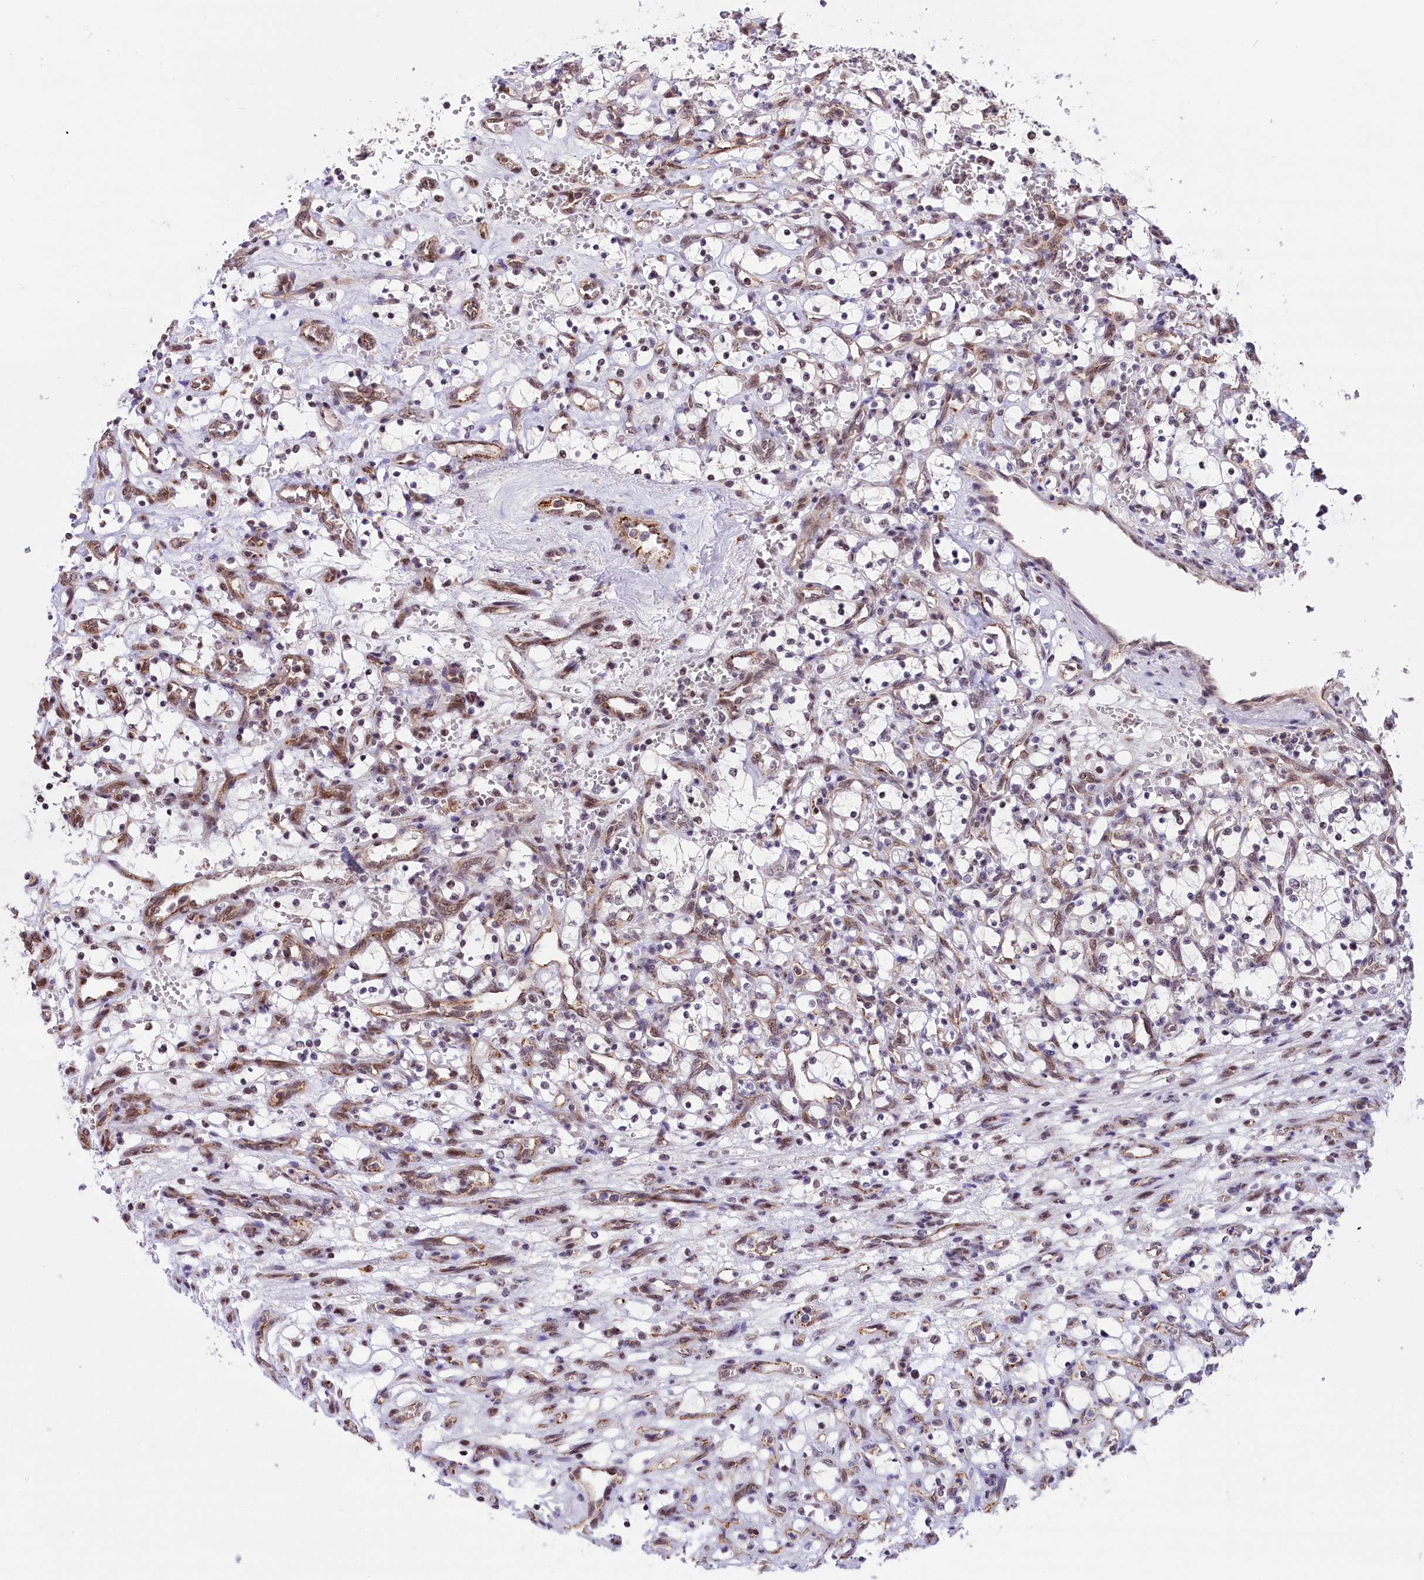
{"staining": {"intensity": "negative", "quantity": "none", "location": "none"}, "tissue": "renal cancer", "cell_type": "Tumor cells", "image_type": "cancer", "snomed": [{"axis": "morphology", "description": "Adenocarcinoma, NOS"}, {"axis": "topography", "description": "Kidney"}], "caption": "IHC image of neoplastic tissue: renal cancer (adenocarcinoma) stained with DAB (3,3'-diaminobenzidine) exhibits no significant protein staining in tumor cells. Brightfield microscopy of immunohistochemistry (IHC) stained with DAB (3,3'-diaminobenzidine) (brown) and hematoxylin (blue), captured at high magnification.", "gene": "MRPL54", "patient": {"sex": "female", "age": 69}}